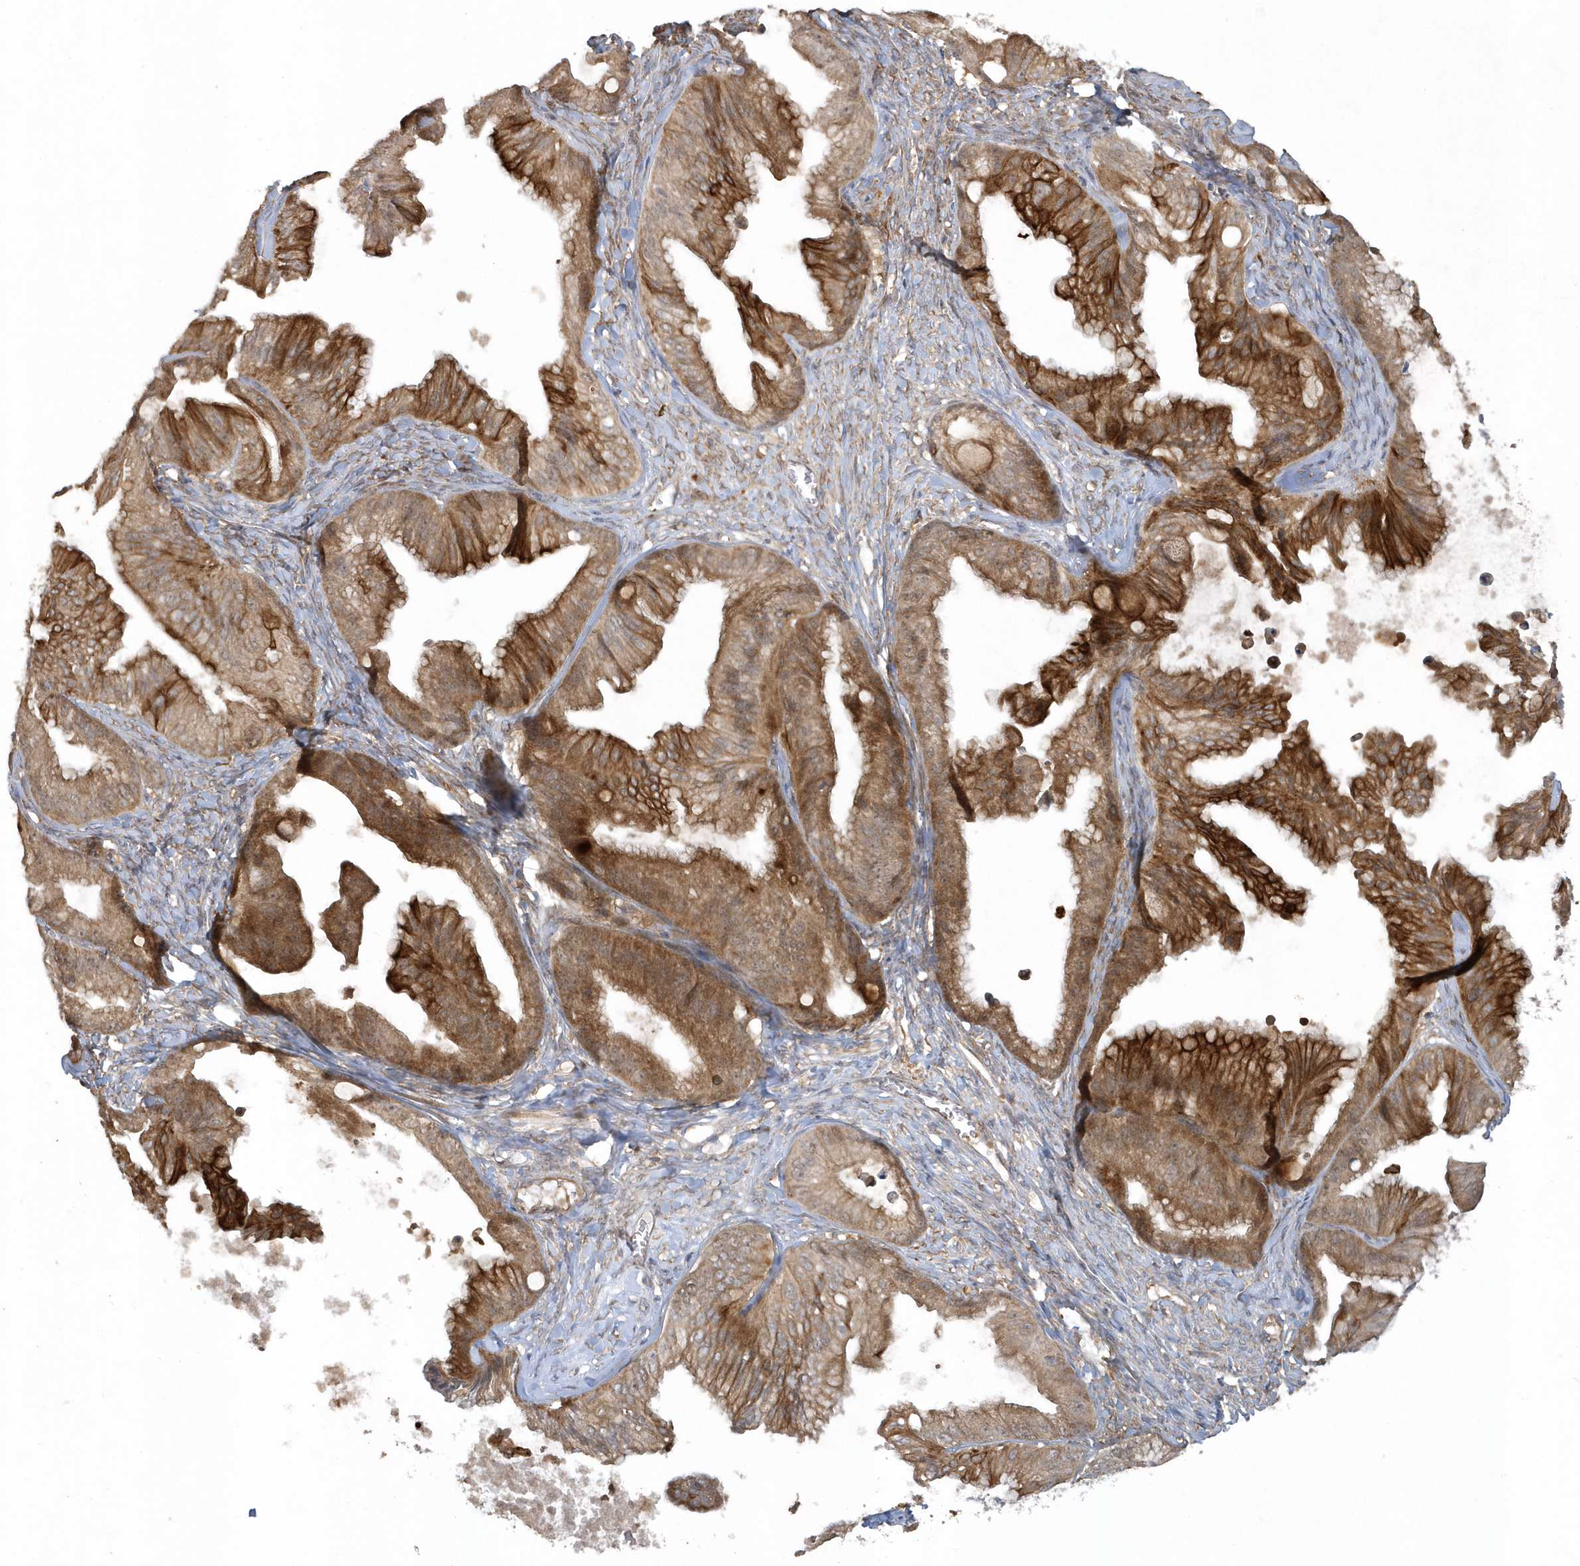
{"staining": {"intensity": "strong", "quantity": ">75%", "location": "cytoplasmic/membranous"}, "tissue": "ovarian cancer", "cell_type": "Tumor cells", "image_type": "cancer", "snomed": [{"axis": "morphology", "description": "Cystadenocarcinoma, mucinous, NOS"}, {"axis": "topography", "description": "Ovary"}], "caption": "A brown stain shows strong cytoplasmic/membranous expression of a protein in human ovarian mucinous cystadenocarcinoma tumor cells. (DAB (3,3'-diaminobenzidine) IHC with brightfield microscopy, high magnification).", "gene": "THG1L", "patient": {"sex": "female", "age": 71}}